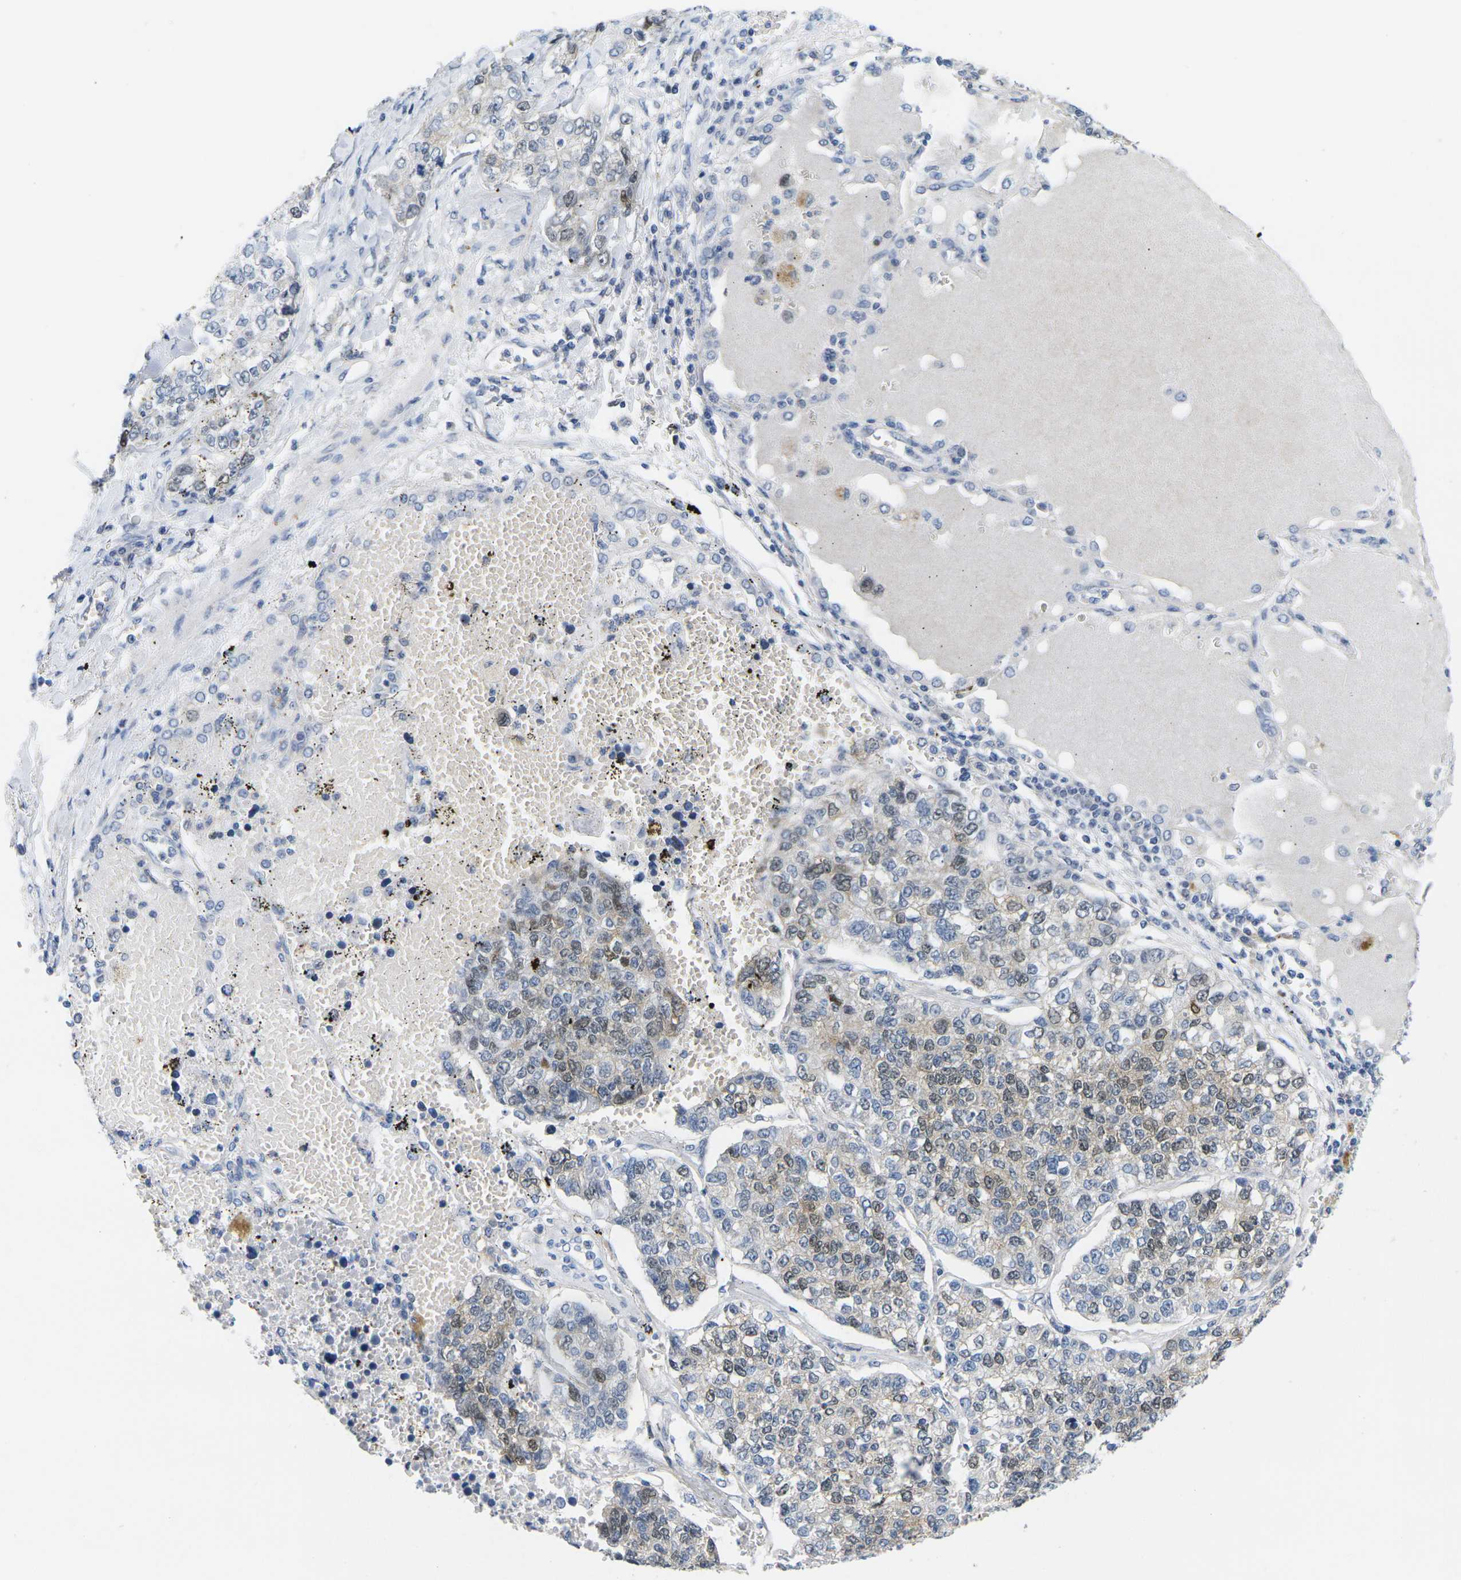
{"staining": {"intensity": "weak", "quantity": "25%-75%", "location": "nuclear"}, "tissue": "lung cancer", "cell_type": "Tumor cells", "image_type": "cancer", "snomed": [{"axis": "morphology", "description": "Adenocarcinoma, NOS"}, {"axis": "topography", "description": "Lung"}], "caption": "IHC of human lung cancer (adenocarcinoma) demonstrates low levels of weak nuclear positivity in approximately 25%-75% of tumor cells.", "gene": "CDK2", "patient": {"sex": "male", "age": 49}}